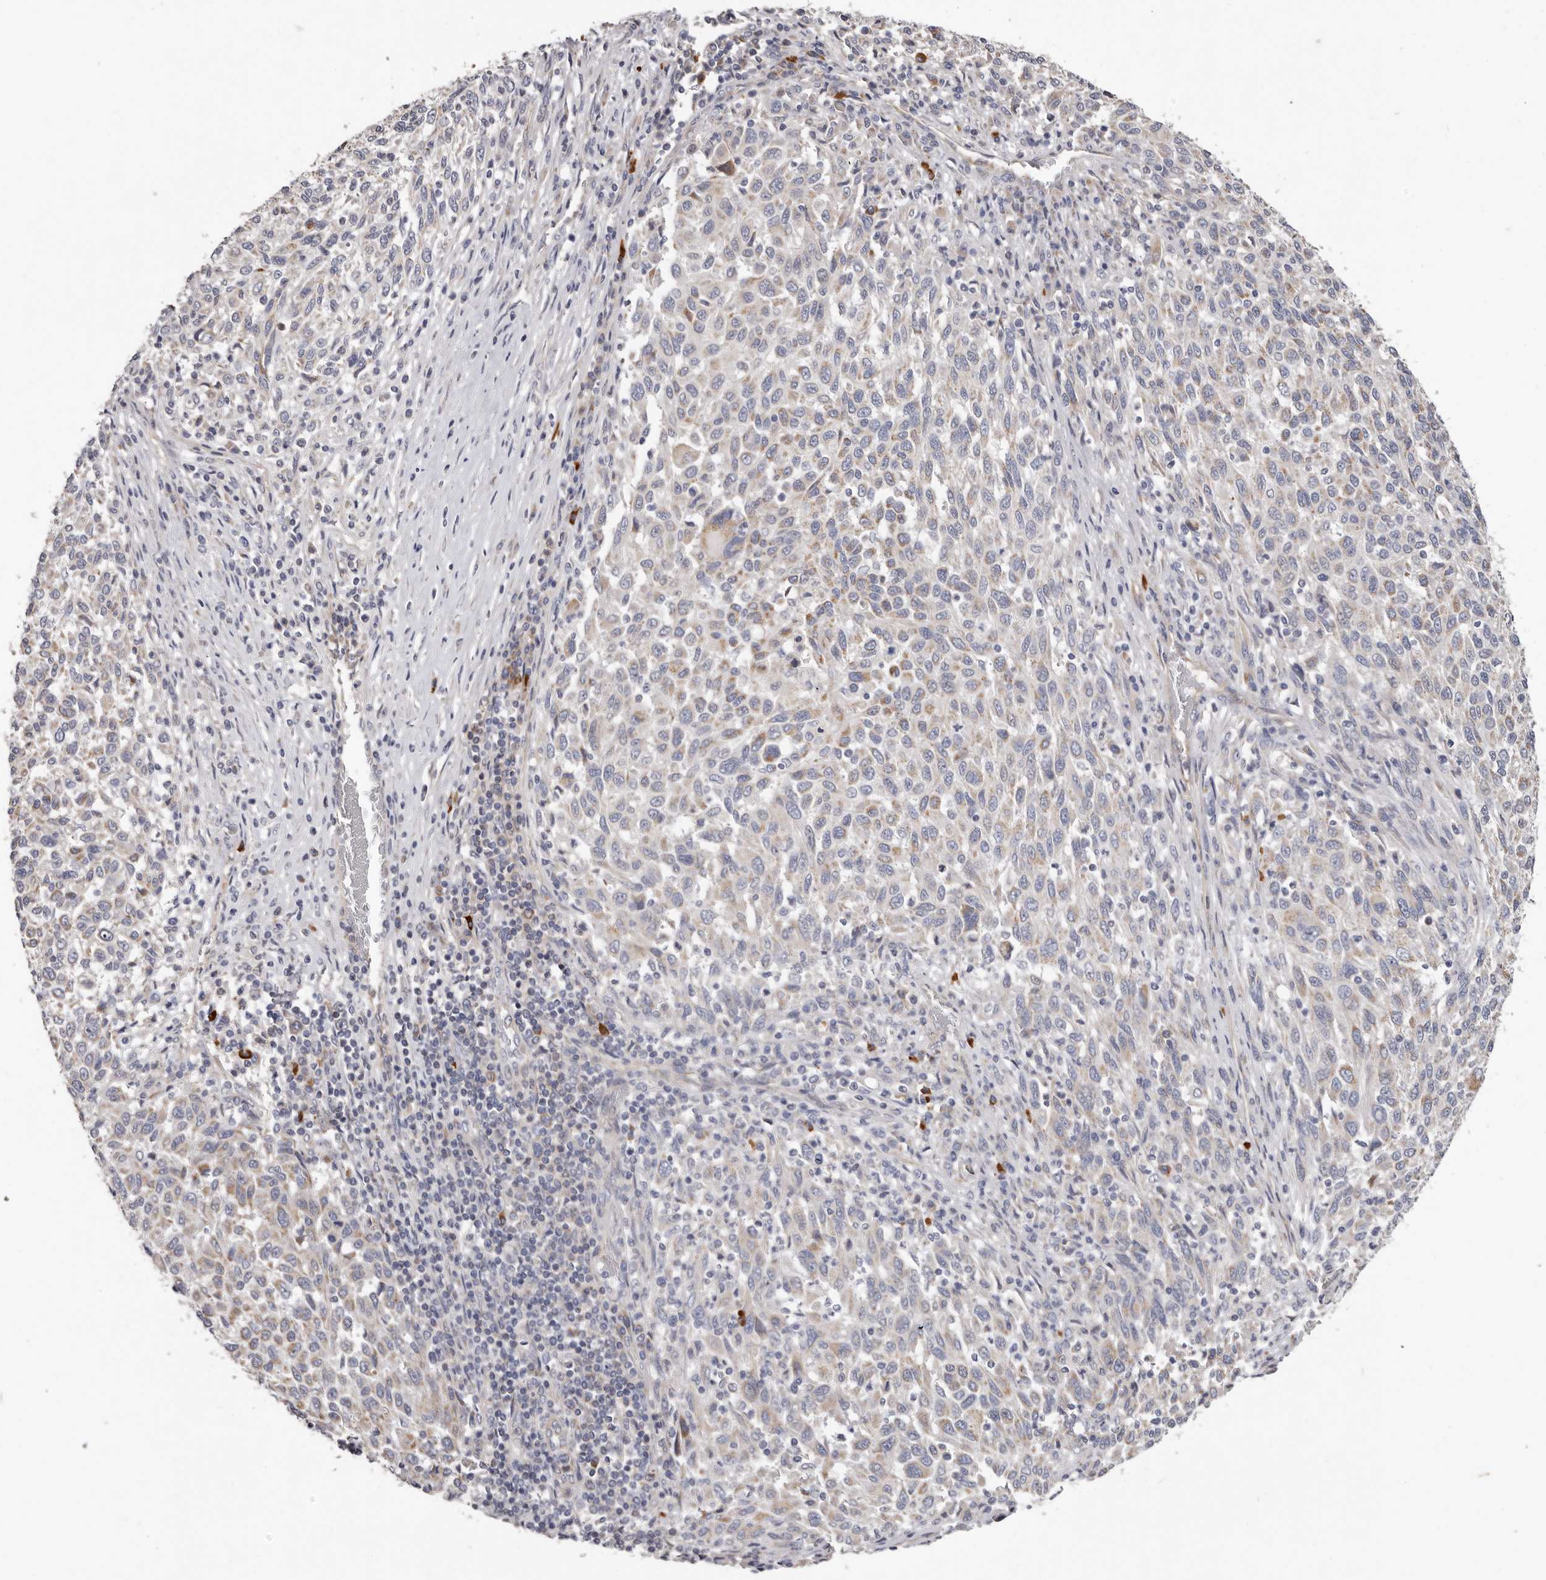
{"staining": {"intensity": "weak", "quantity": "25%-75%", "location": "cytoplasmic/membranous"}, "tissue": "melanoma", "cell_type": "Tumor cells", "image_type": "cancer", "snomed": [{"axis": "morphology", "description": "Malignant melanoma, Metastatic site"}, {"axis": "topography", "description": "Lymph node"}], "caption": "Brown immunohistochemical staining in human malignant melanoma (metastatic site) reveals weak cytoplasmic/membranous staining in about 25%-75% of tumor cells.", "gene": "SPTA1", "patient": {"sex": "male", "age": 61}}